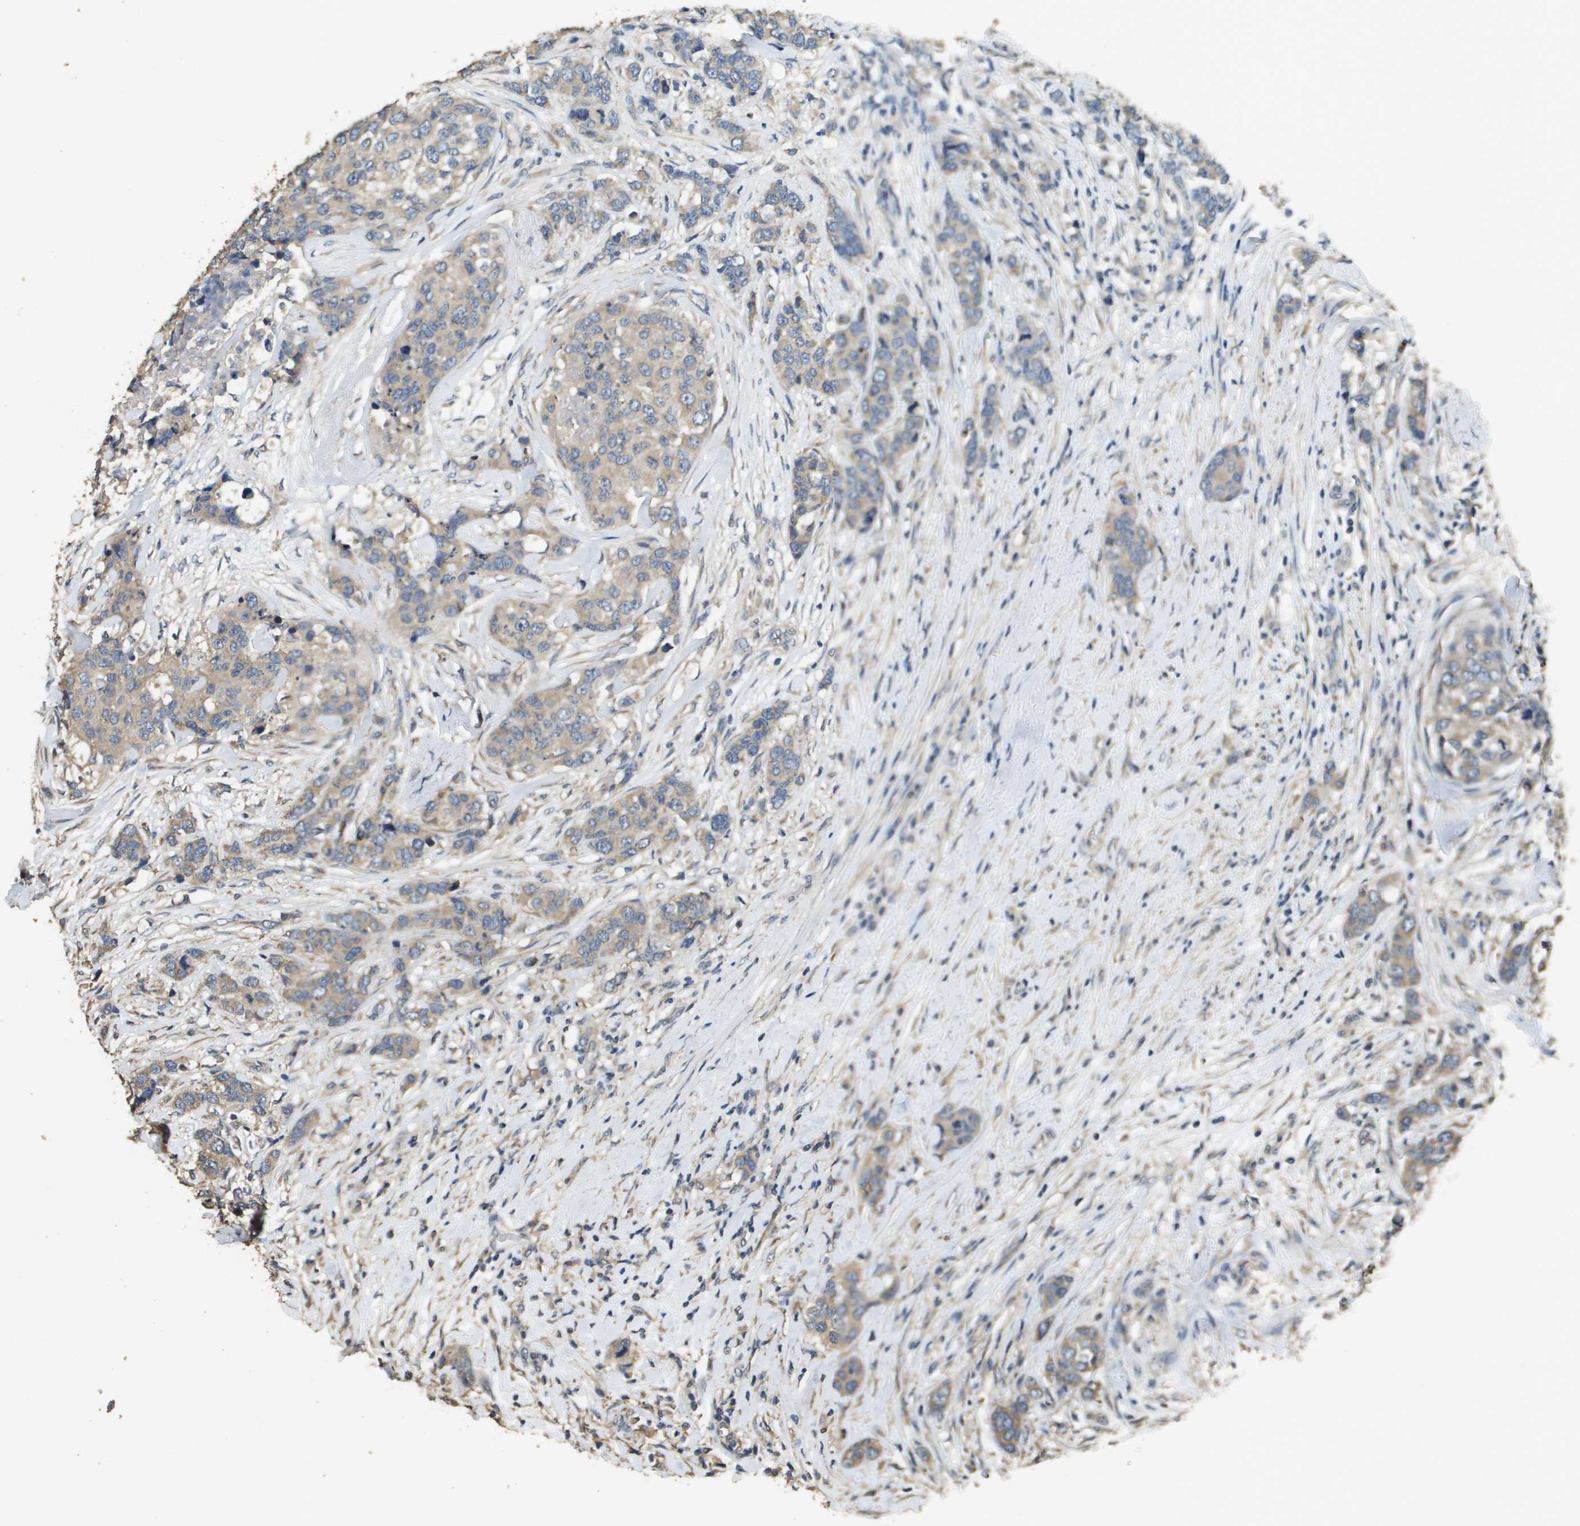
{"staining": {"intensity": "weak", "quantity": ">75%", "location": "cytoplasmic/membranous"}, "tissue": "breast cancer", "cell_type": "Tumor cells", "image_type": "cancer", "snomed": [{"axis": "morphology", "description": "Lobular carcinoma"}, {"axis": "topography", "description": "Breast"}], "caption": "DAB (3,3'-diaminobenzidine) immunohistochemical staining of lobular carcinoma (breast) reveals weak cytoplasmic/membranous protein expression in approximately >75% of tumor cells.", "gene": "RAB6B", "patient": {"sex": "female", "age": 59}}